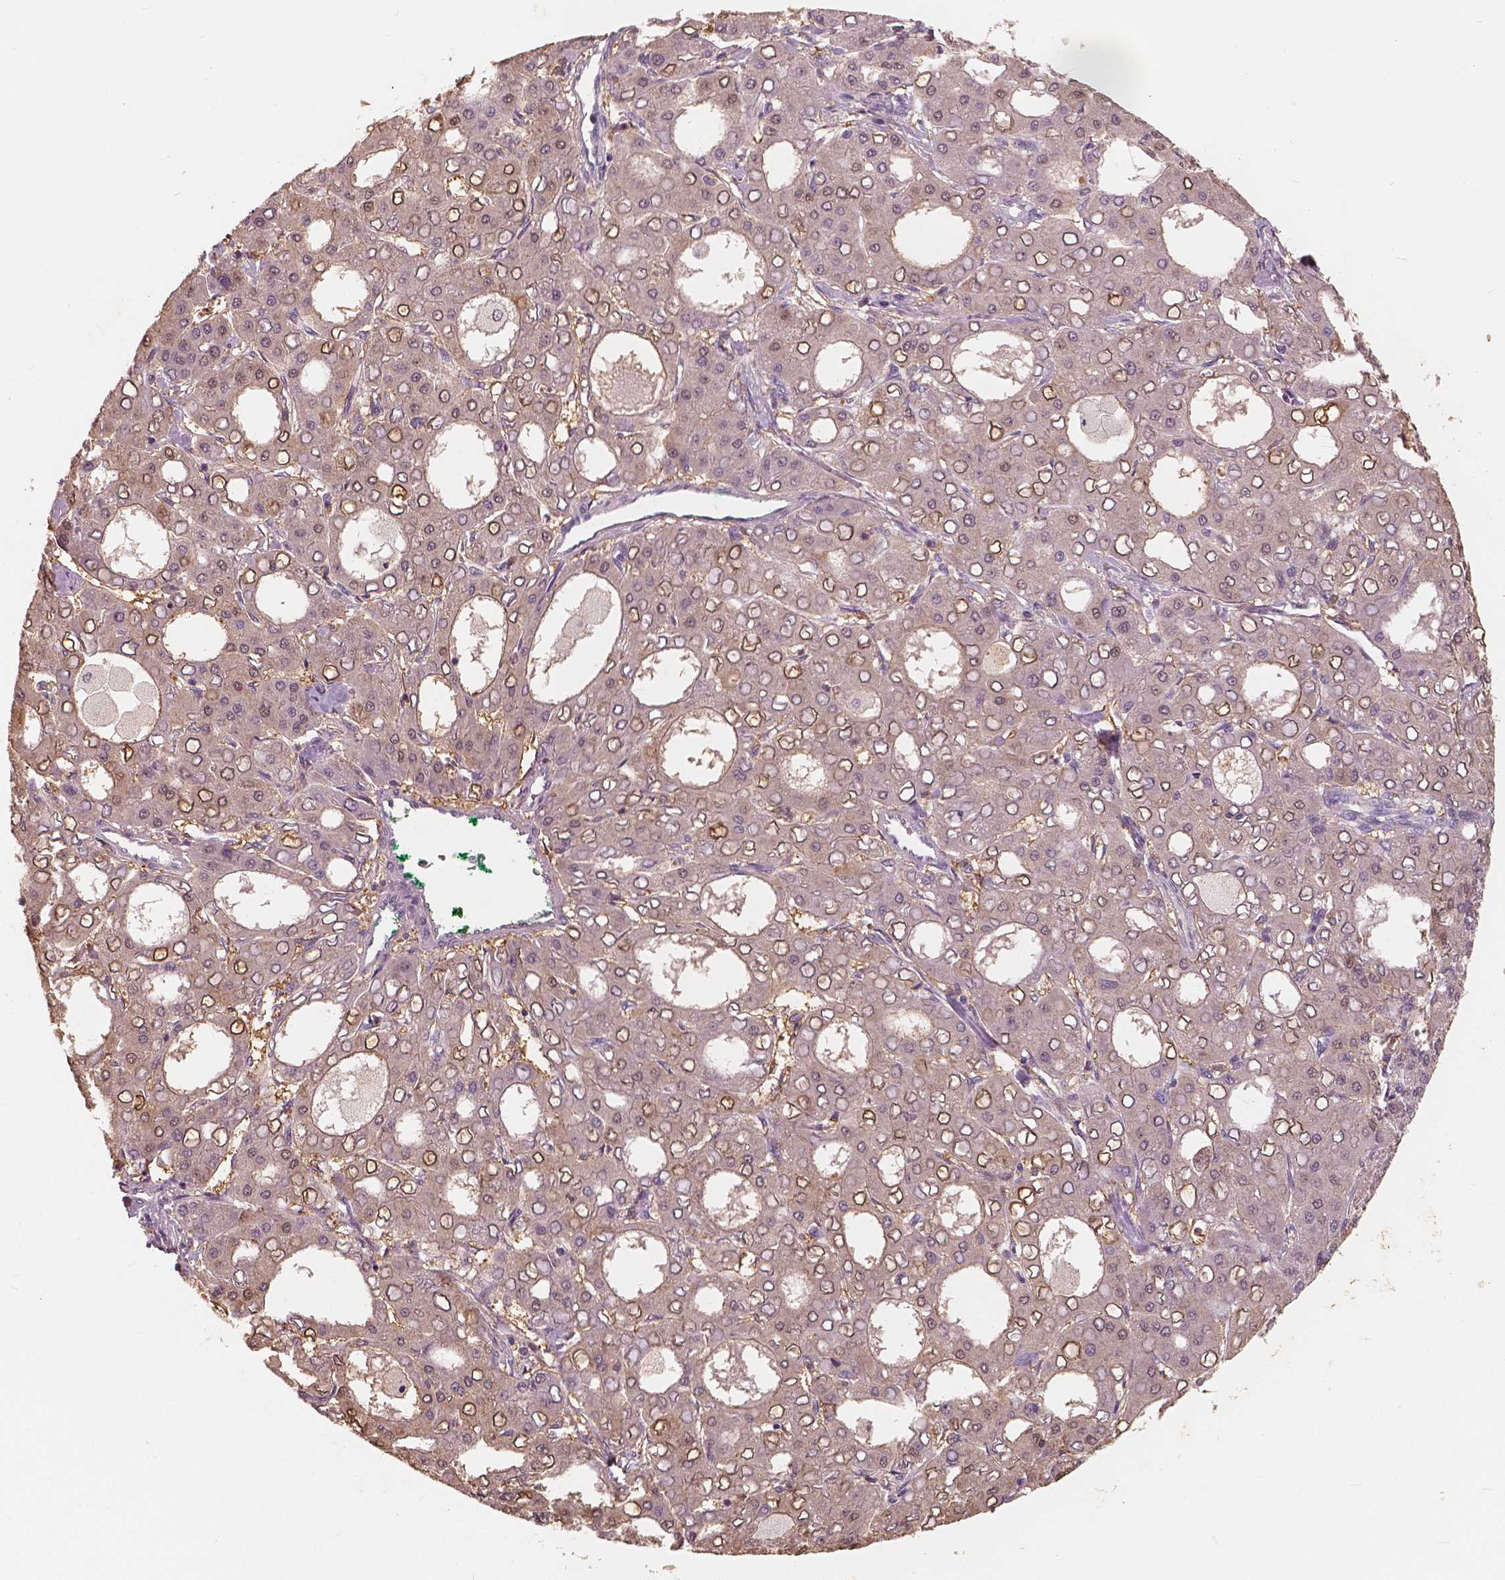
{"staining": {"intensity": "negative", "quantity": "none", "location": "none"}, "tissue": "liver cancer", "cell_type": "Tumor cells", "image_type": "cancer", "snomed": [{"axis": "morphology", "description": "Carcinoma, Hepatocellular, NOS"}, {"axis": "topography", "description": "Liver"}], "caption": "This is an immunohistochemistry image of human liver cancer. There is no positivity in tumor cells.", "gene": "SAT2", "patient": {"sex": "male", "age": 65}}